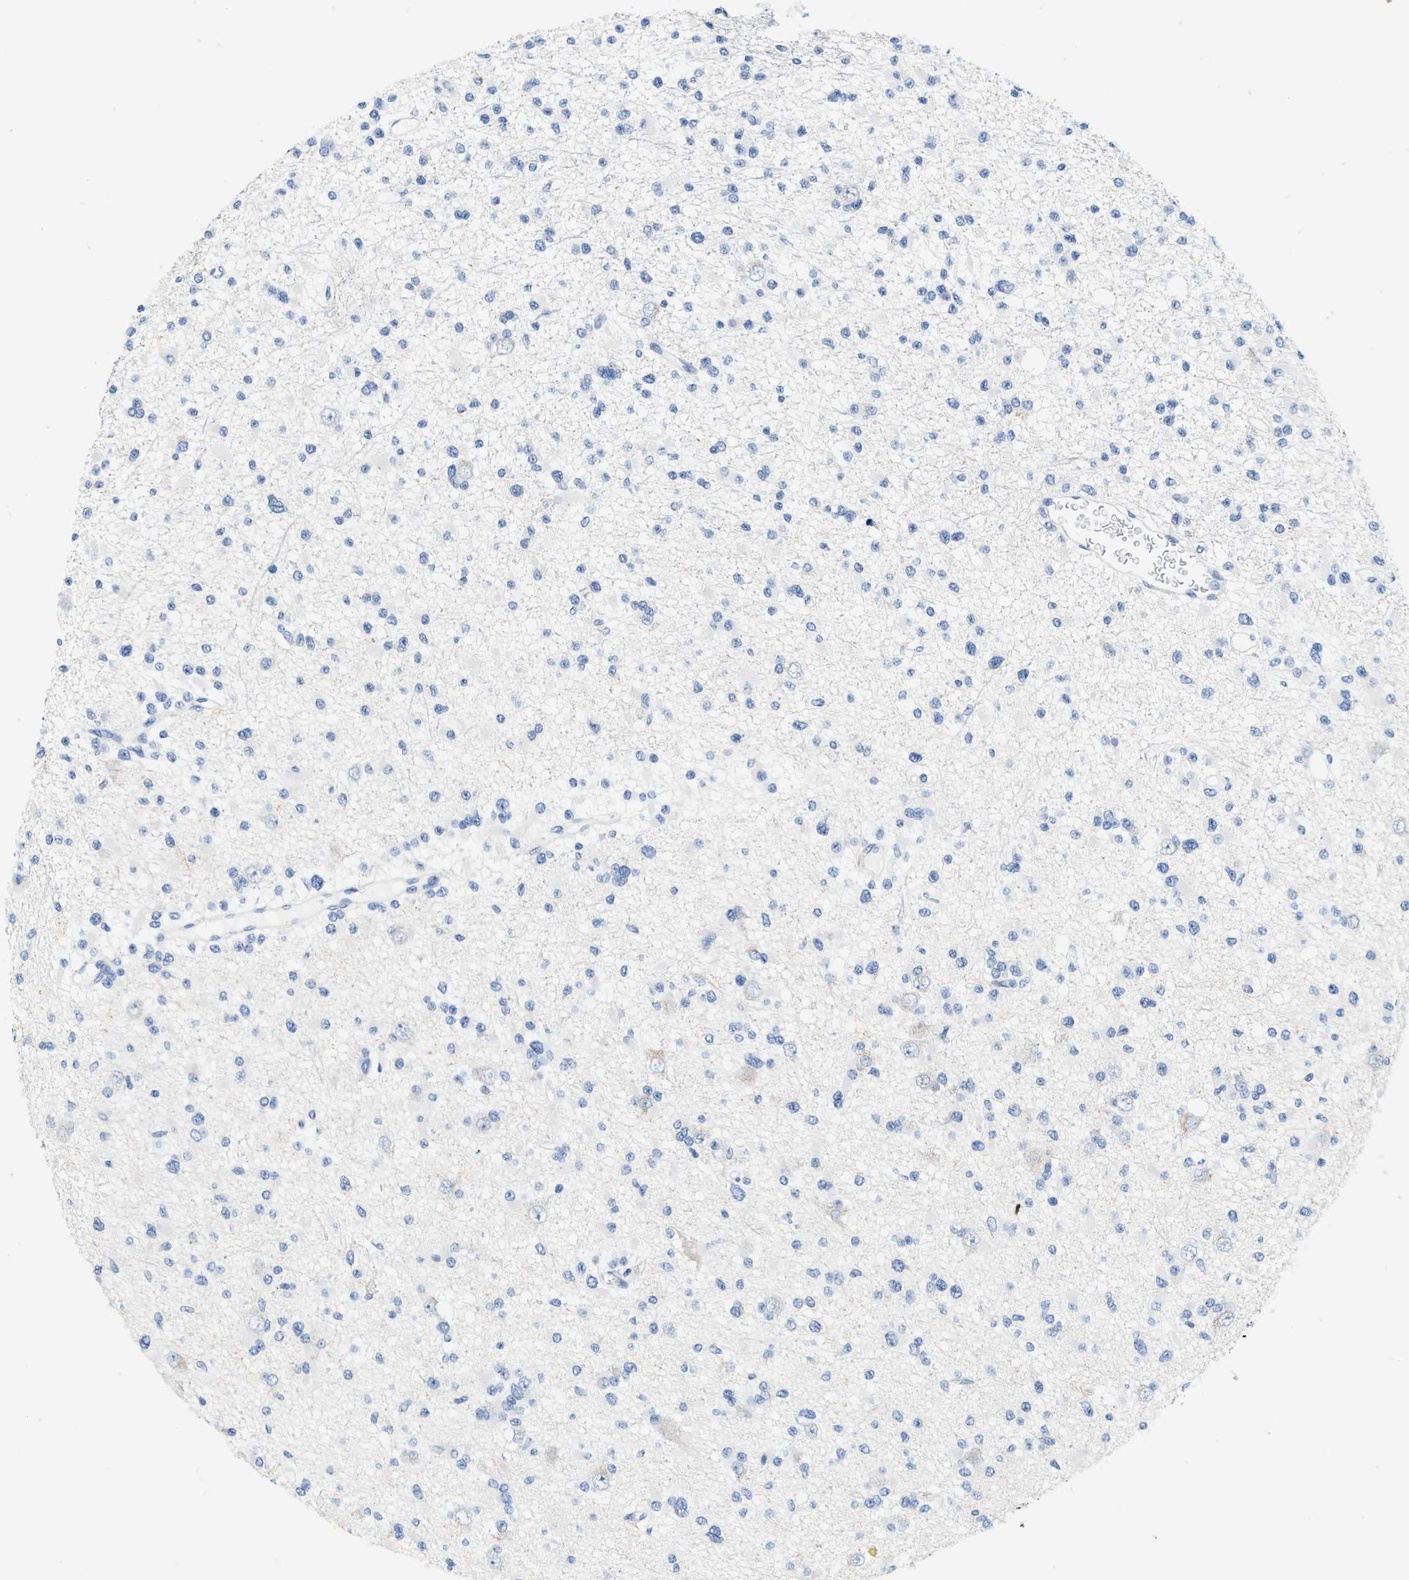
{"staining": {"intensity": "negative", "quantity": "none", "location": "none"}, "tissue": "glioma", "cell_type": "Tumor cells", "image_type": "cancer", "snomed": [{"axis": "morphology", "description": "Glioma, malignant, Low grade"}, {"axis": "topography", "description": "Brain"}], "caption": "Immunohistochemistry (IHC) photomicrograph of neoplastic tissue: glioma stained with DAB (3,3'-diaminobenzidine) demonstrates no significant protein positivity in tumor cells.", "gene": "ABCB11", "patient": {"sex": "female", "age": 22}}